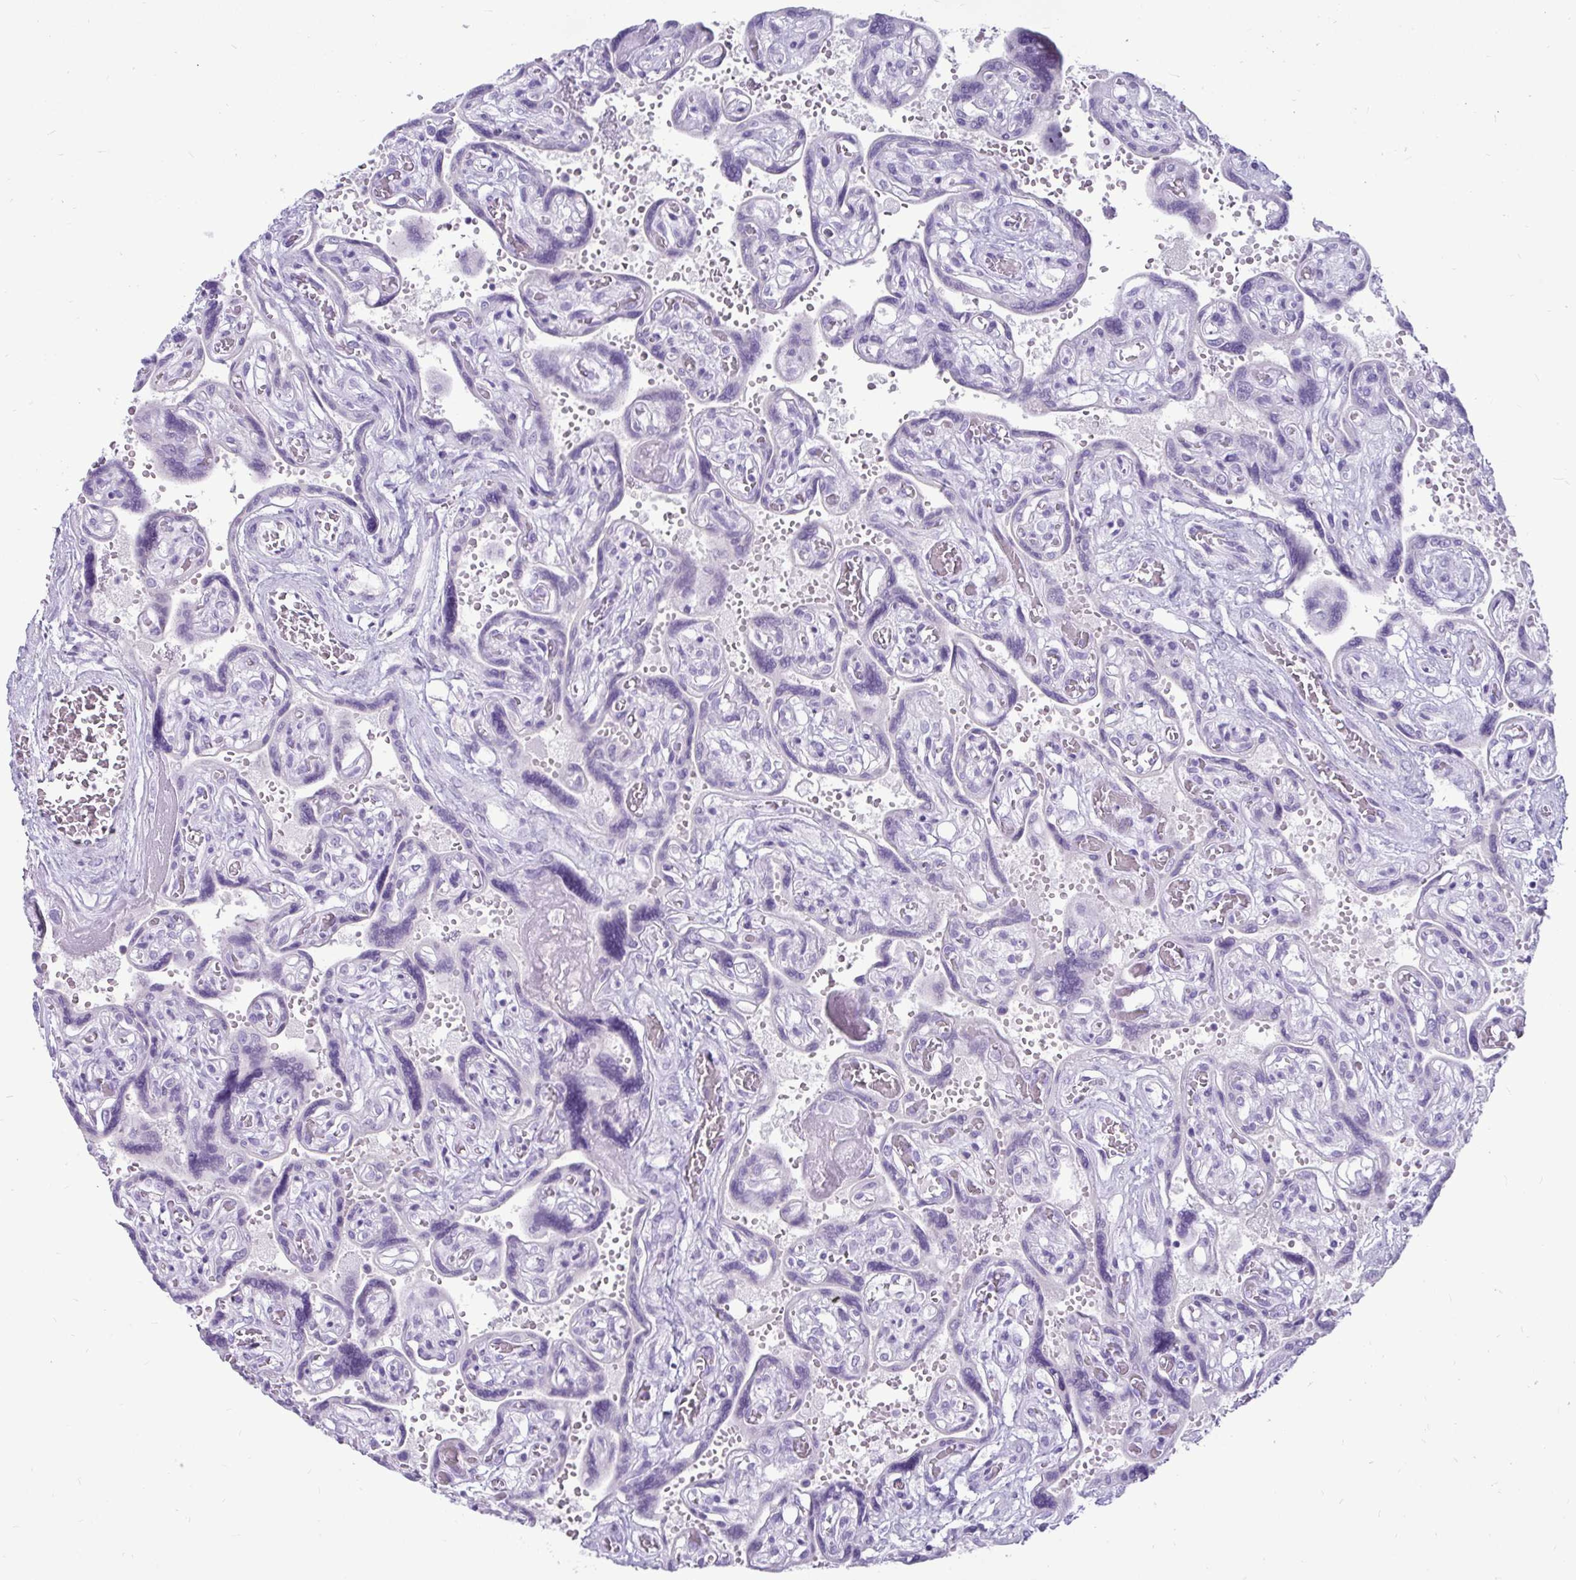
{"staining": {"intensity": "negative", "quantity": "none", "location": "none"}, "tissue": "placenta", "cell_type": "Decidual cells", "image_type": "normal", "snomed": [{"axis": "morphology", "description": "Normal tissue, NOS"}, {"axis": "topography", "description": "Placenta"}], "caption": "Immunohistochemical staining of unremarkable placenta shows no significant staining in decidual cells.", "gene": "CTSZ", "patient": {"sex": "female", "age": 32}}